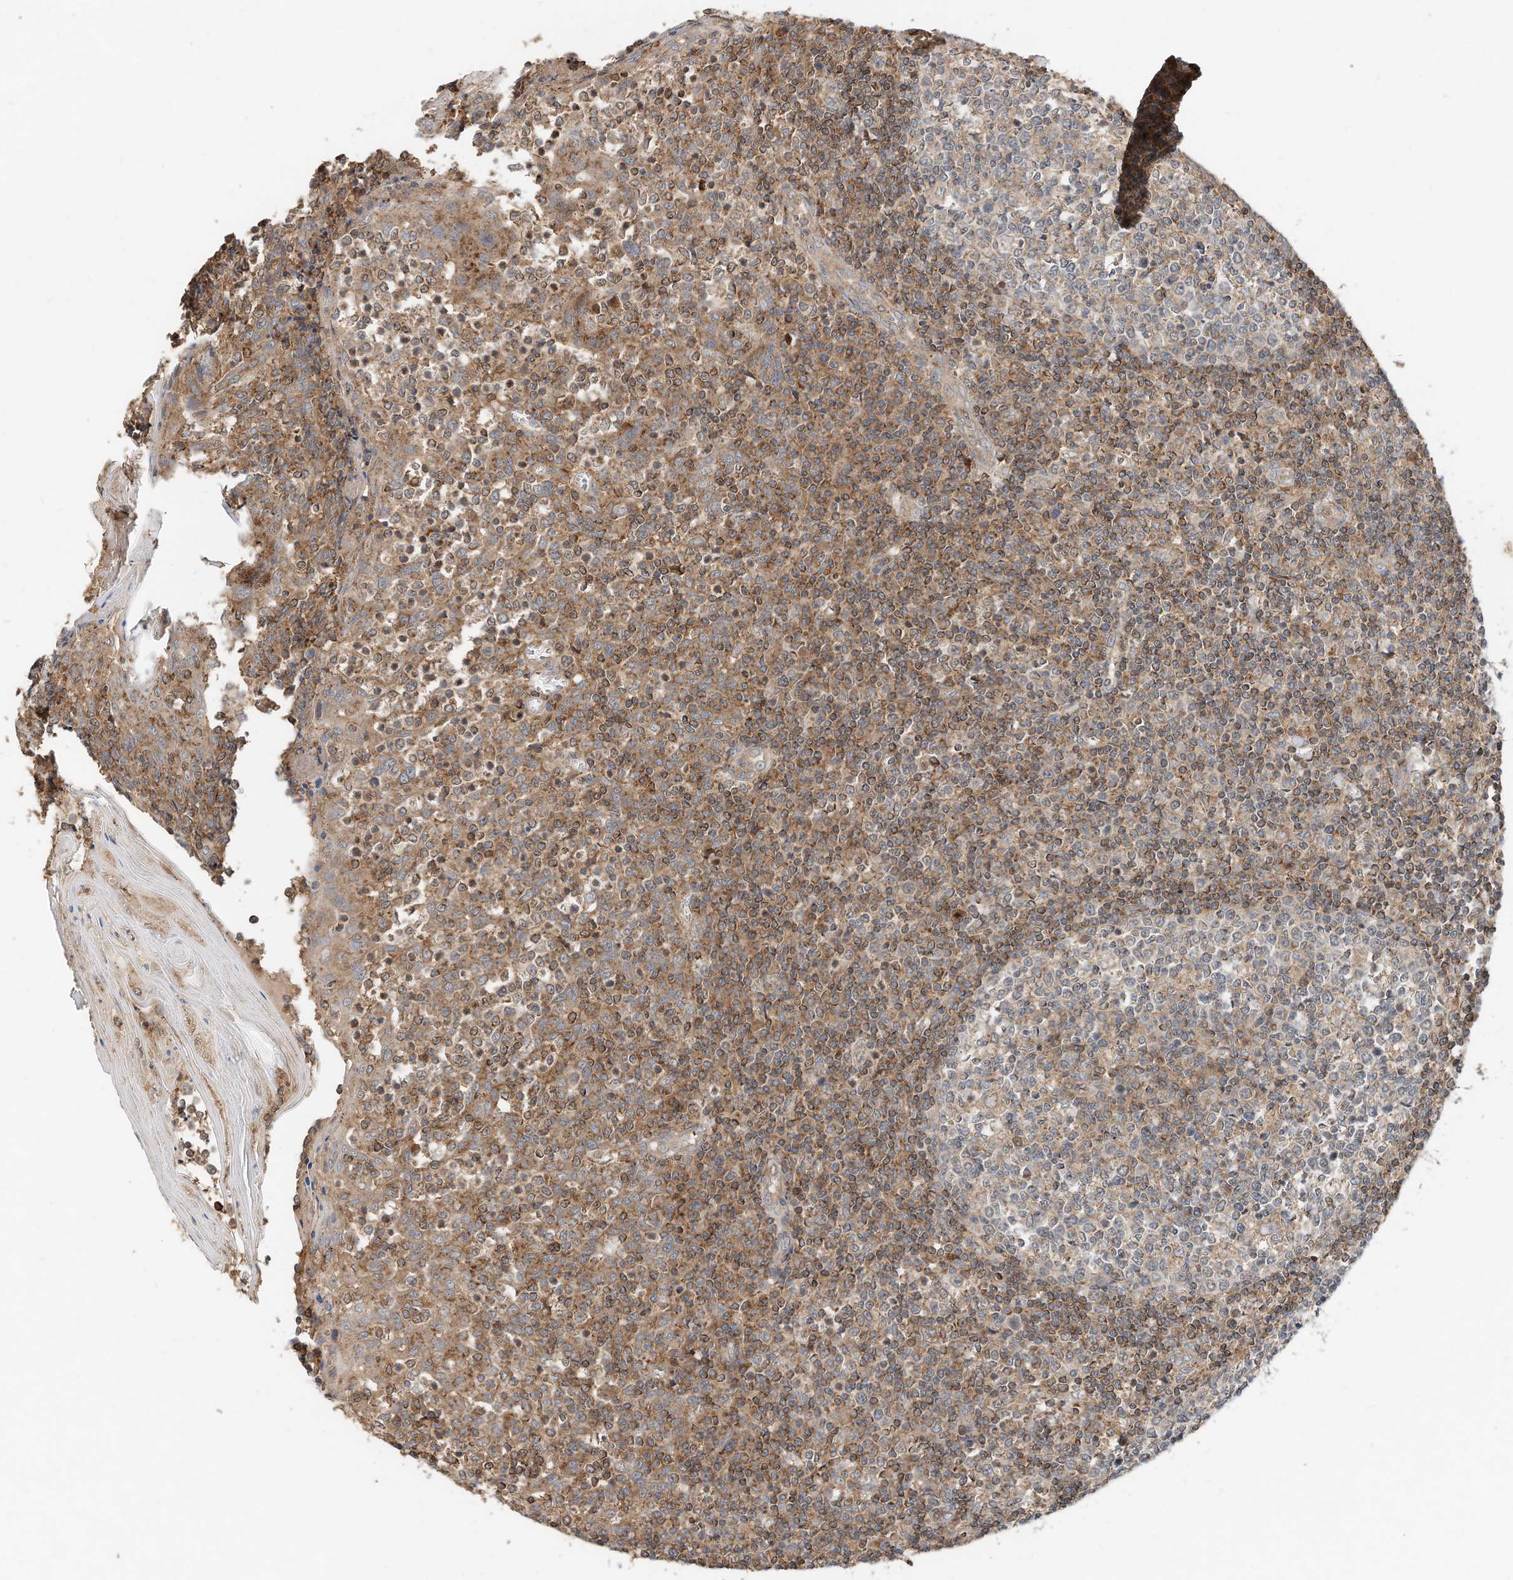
{"staining": {"intensity": "moderate", "quantity": "<25%", "location": "cytoplasmic/membranous"}, "tissue": "tonsil", "cell_type": "Germinal center cells", "image_type": "normal", "snomed": [{"axis": "morphology", "description": "Normal tissue, NOS"}, {"axis": "topography", "description": "Tonsil"}], "caption": "Benign tonsil was stained to show a protein in brown. There is low levels of moderate cytoplasmic/membranous positivity in about <25% of germinal center cells.", "gene": "CPAMD8", "patient": {"sex": "female", "age": 19}}